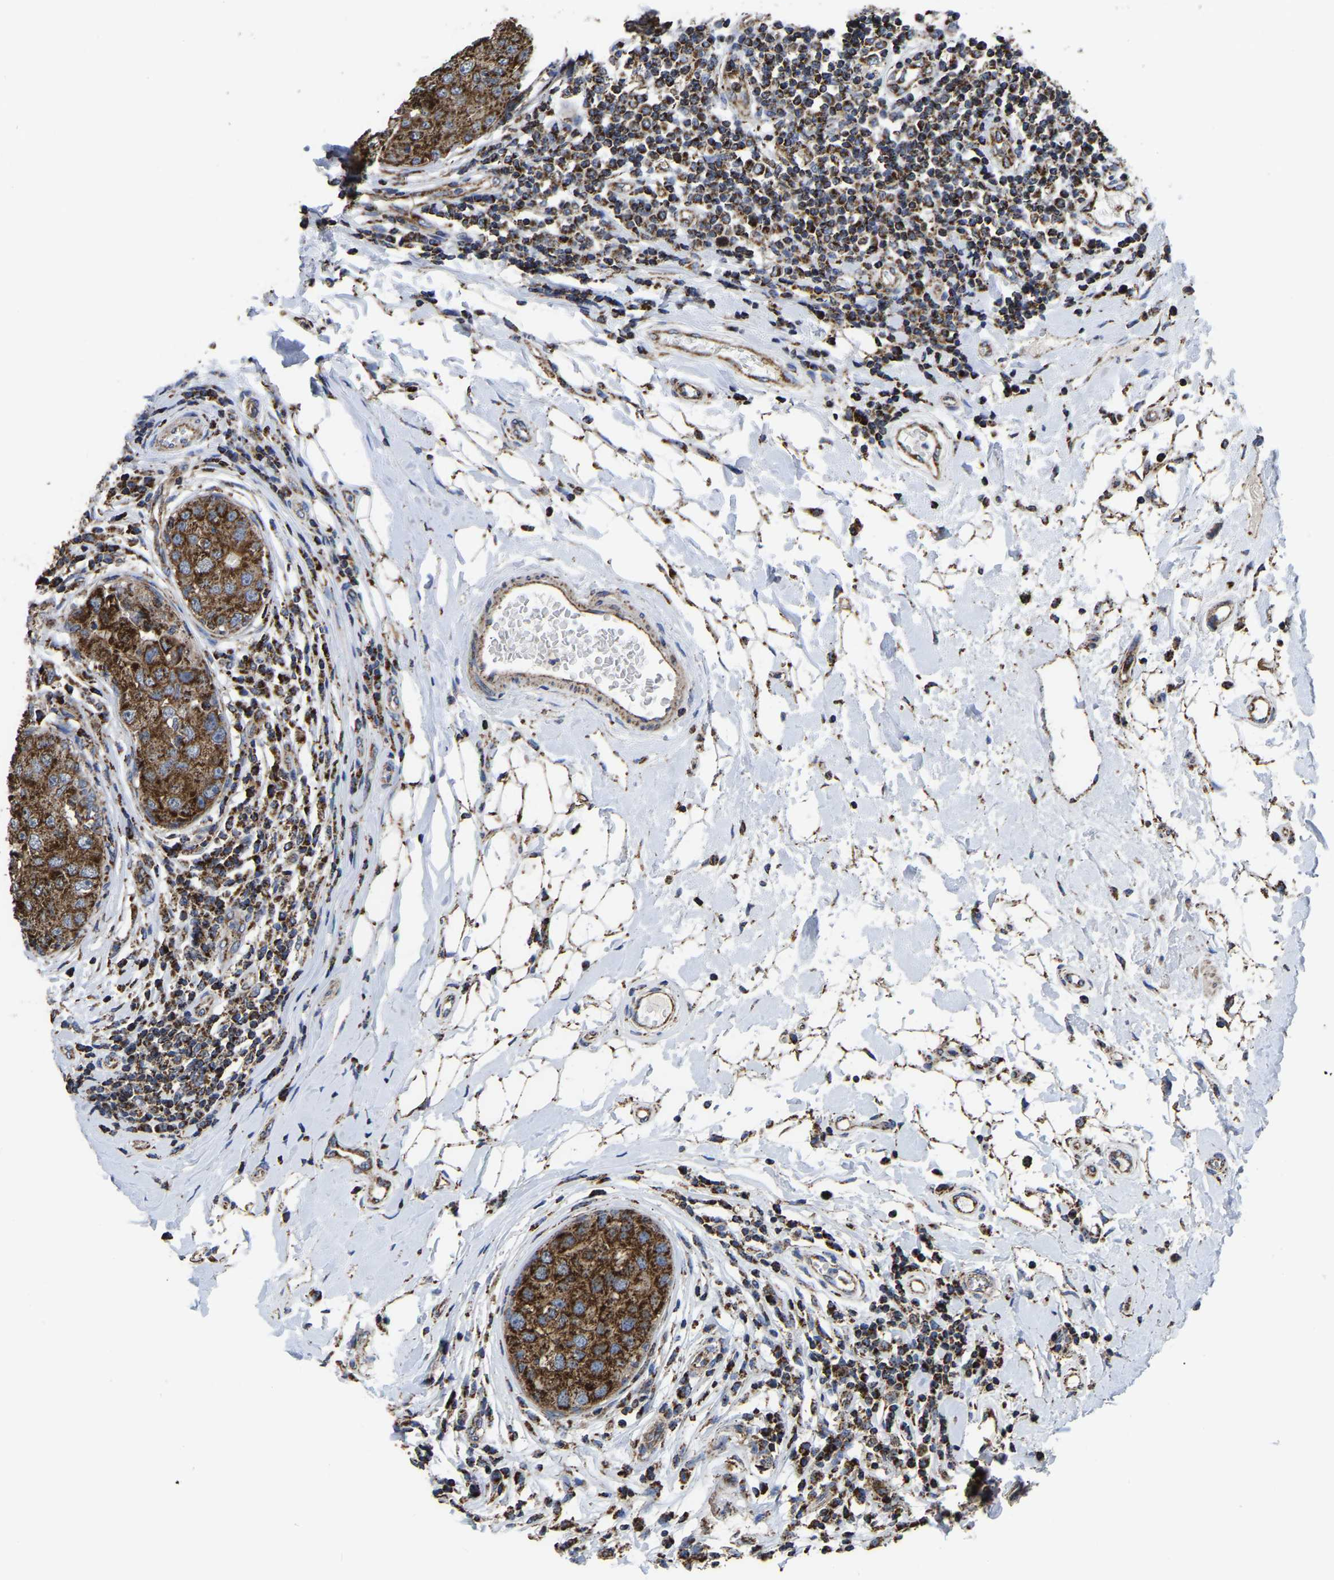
{"staining": {"intensity": "strong", "quantity": ">75%", "location": "cytoplasmic/membranous"}, "tissue": "breast cancer", "cell_type": "Tumor cells", "image_type": "cancer", "snomed": [{"axis": "morphology", "description": "Duct carcinoma"}, {"axis": "topography", "description": "Breast"}], "caption": "Breast cancer was stained to show a protein in brown. There is high levels of strong cytoplasmic/membranous positivity in approximately >75% of tumor cells.", "gene": "ETFA", "patient": {"sex": "female", "age": 27}}